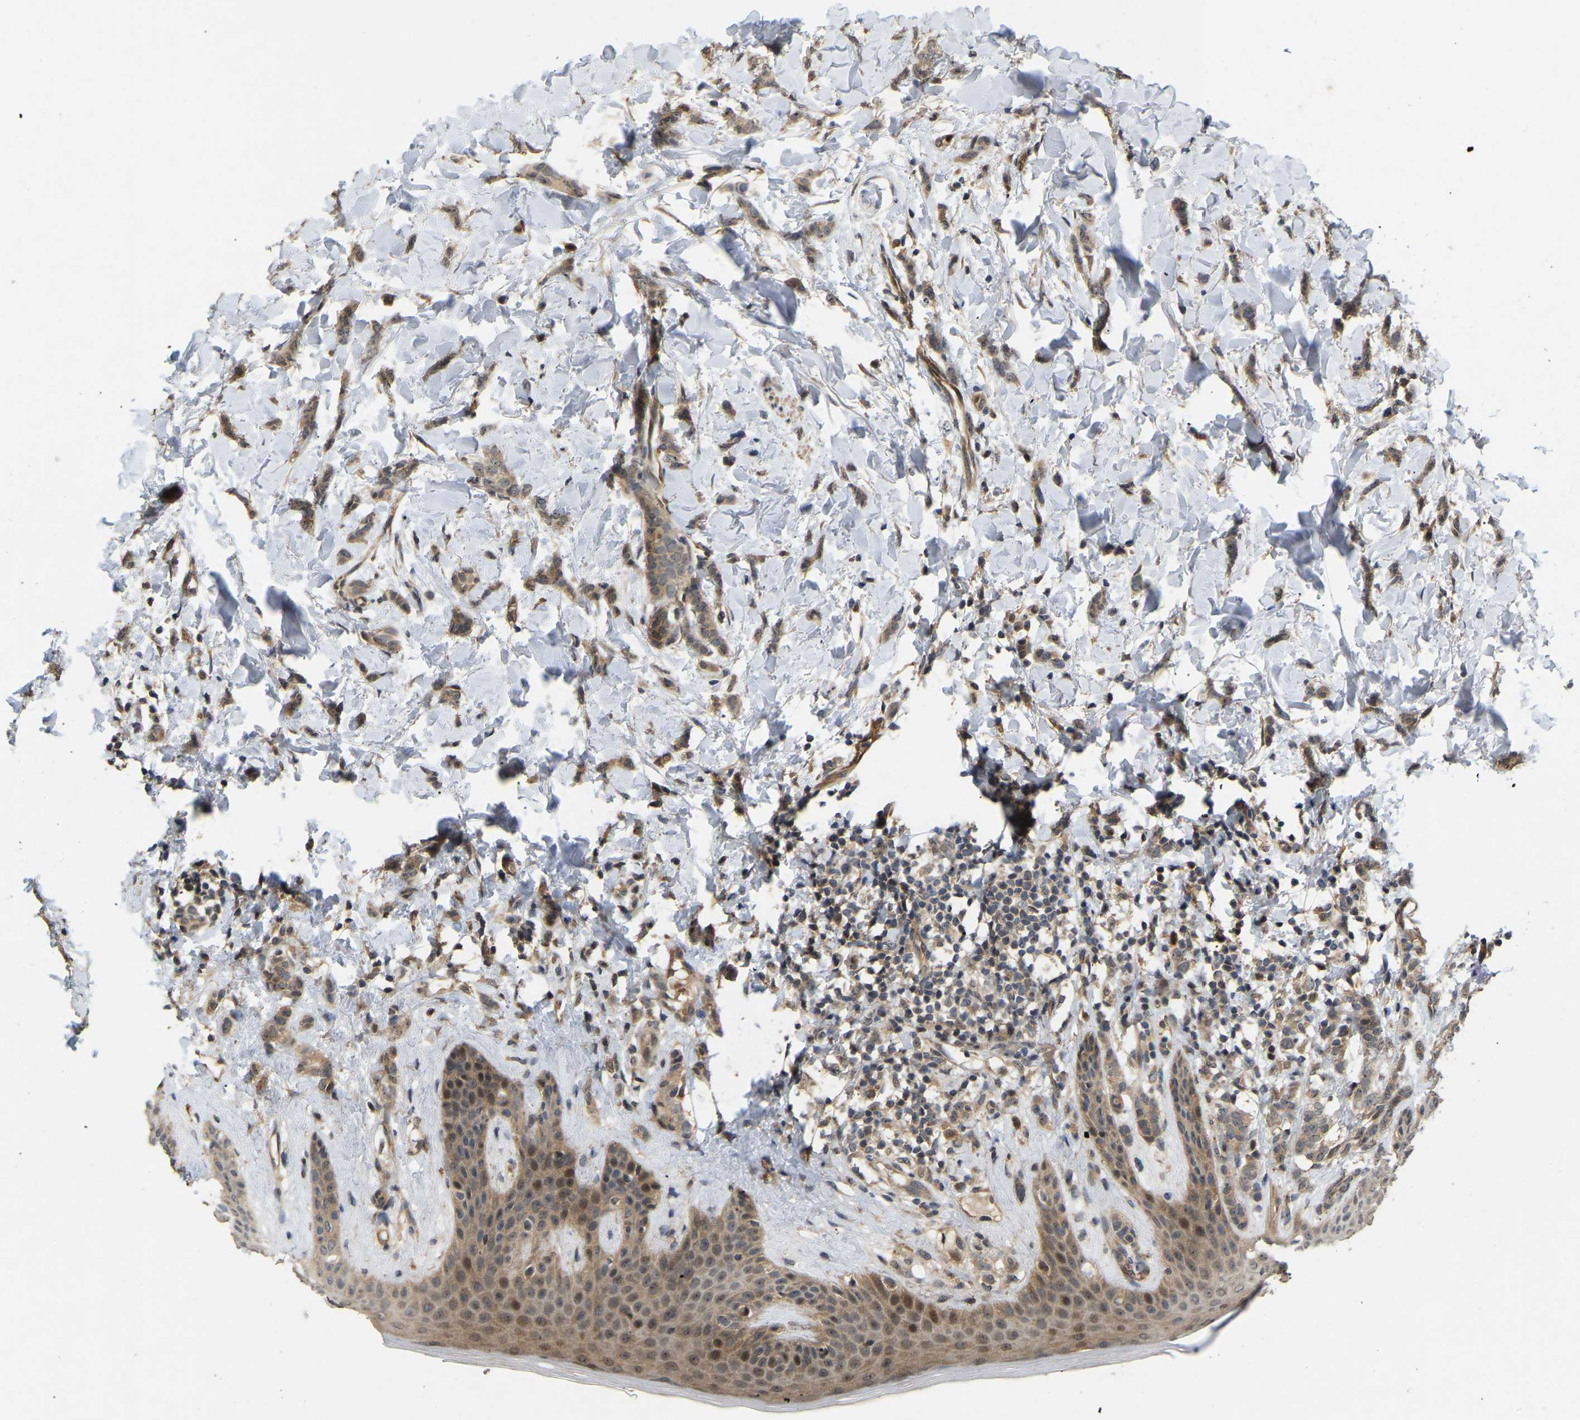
{"staining": {"intensity": "weak", "quantity": ">75%", "location": "cytoplasmic/membranous"}, "tissue": "breast cancer", "cell_type": "Tumor cells", "image_type": "cancer", "snomed": [{"axis": "morphology", "description": "Lobular carcinoma"}, {"axis": "topography", "description": "Skin"}, {"axis": "topography", "description": "Breast"}], "caption": "Weak cytoplasmic/membranous positivity is present in approximately >75% of tumor cells in breast cancer.", "gene": "LIMK2", "patient": {"sex": "female", "age": 46}}